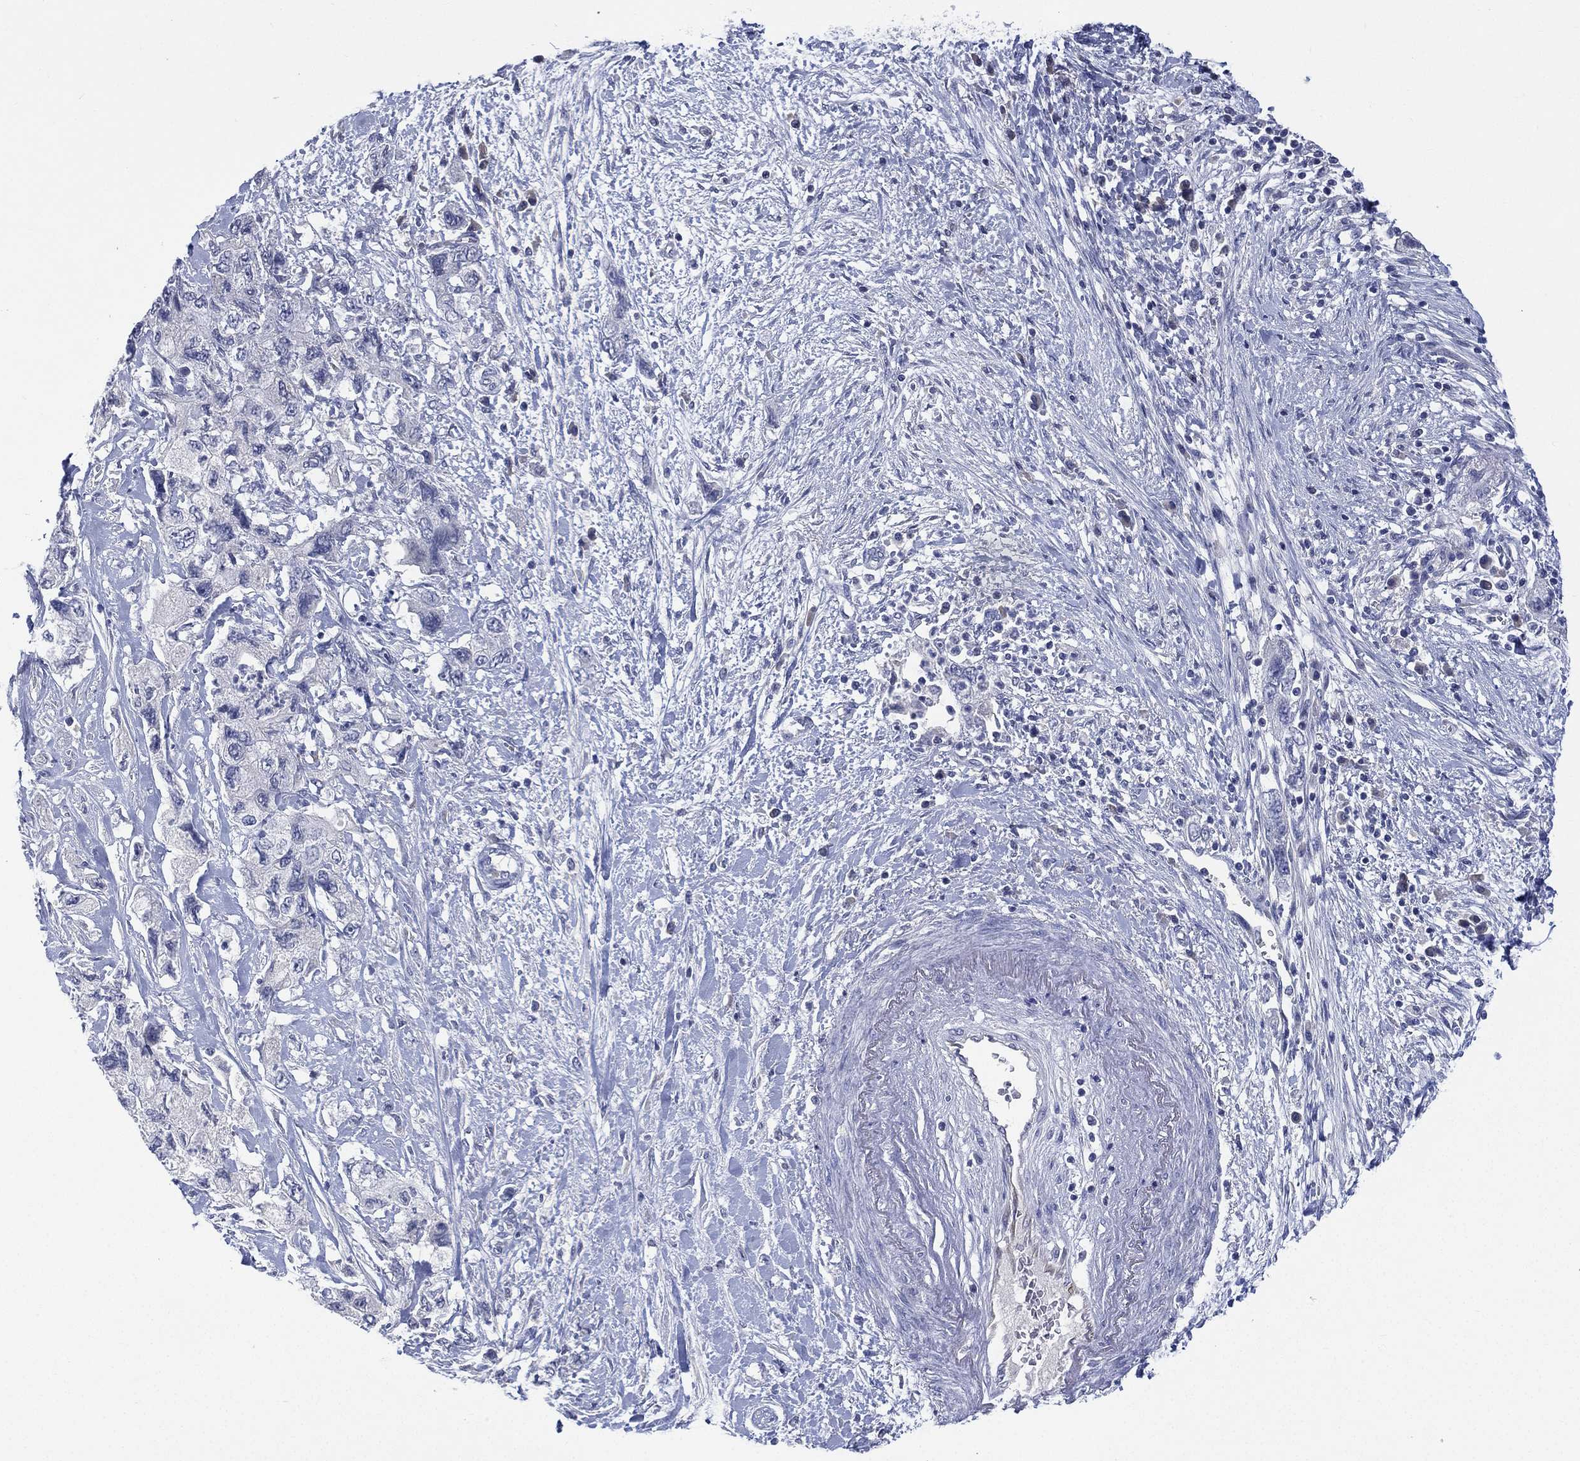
{"staining": {"intensity": "negative", "quantity": "none", "location": "none"}, "tissue": "pancreatic cancer", "cell_type": "Tumor cells", "image_type": "cancer", "snomed": [{"axis": "morphology", "description": "Adenocarcinoma, NOS"}, {"axis": "topography", "description": "Pancreas"}], "caption": "Protein analysis of adenocarcinoma (pancreatic) demonstrates no significant staining in tumor cells.", "gene": "KRT35", "patient": {"sex": "female", "age": 73}}